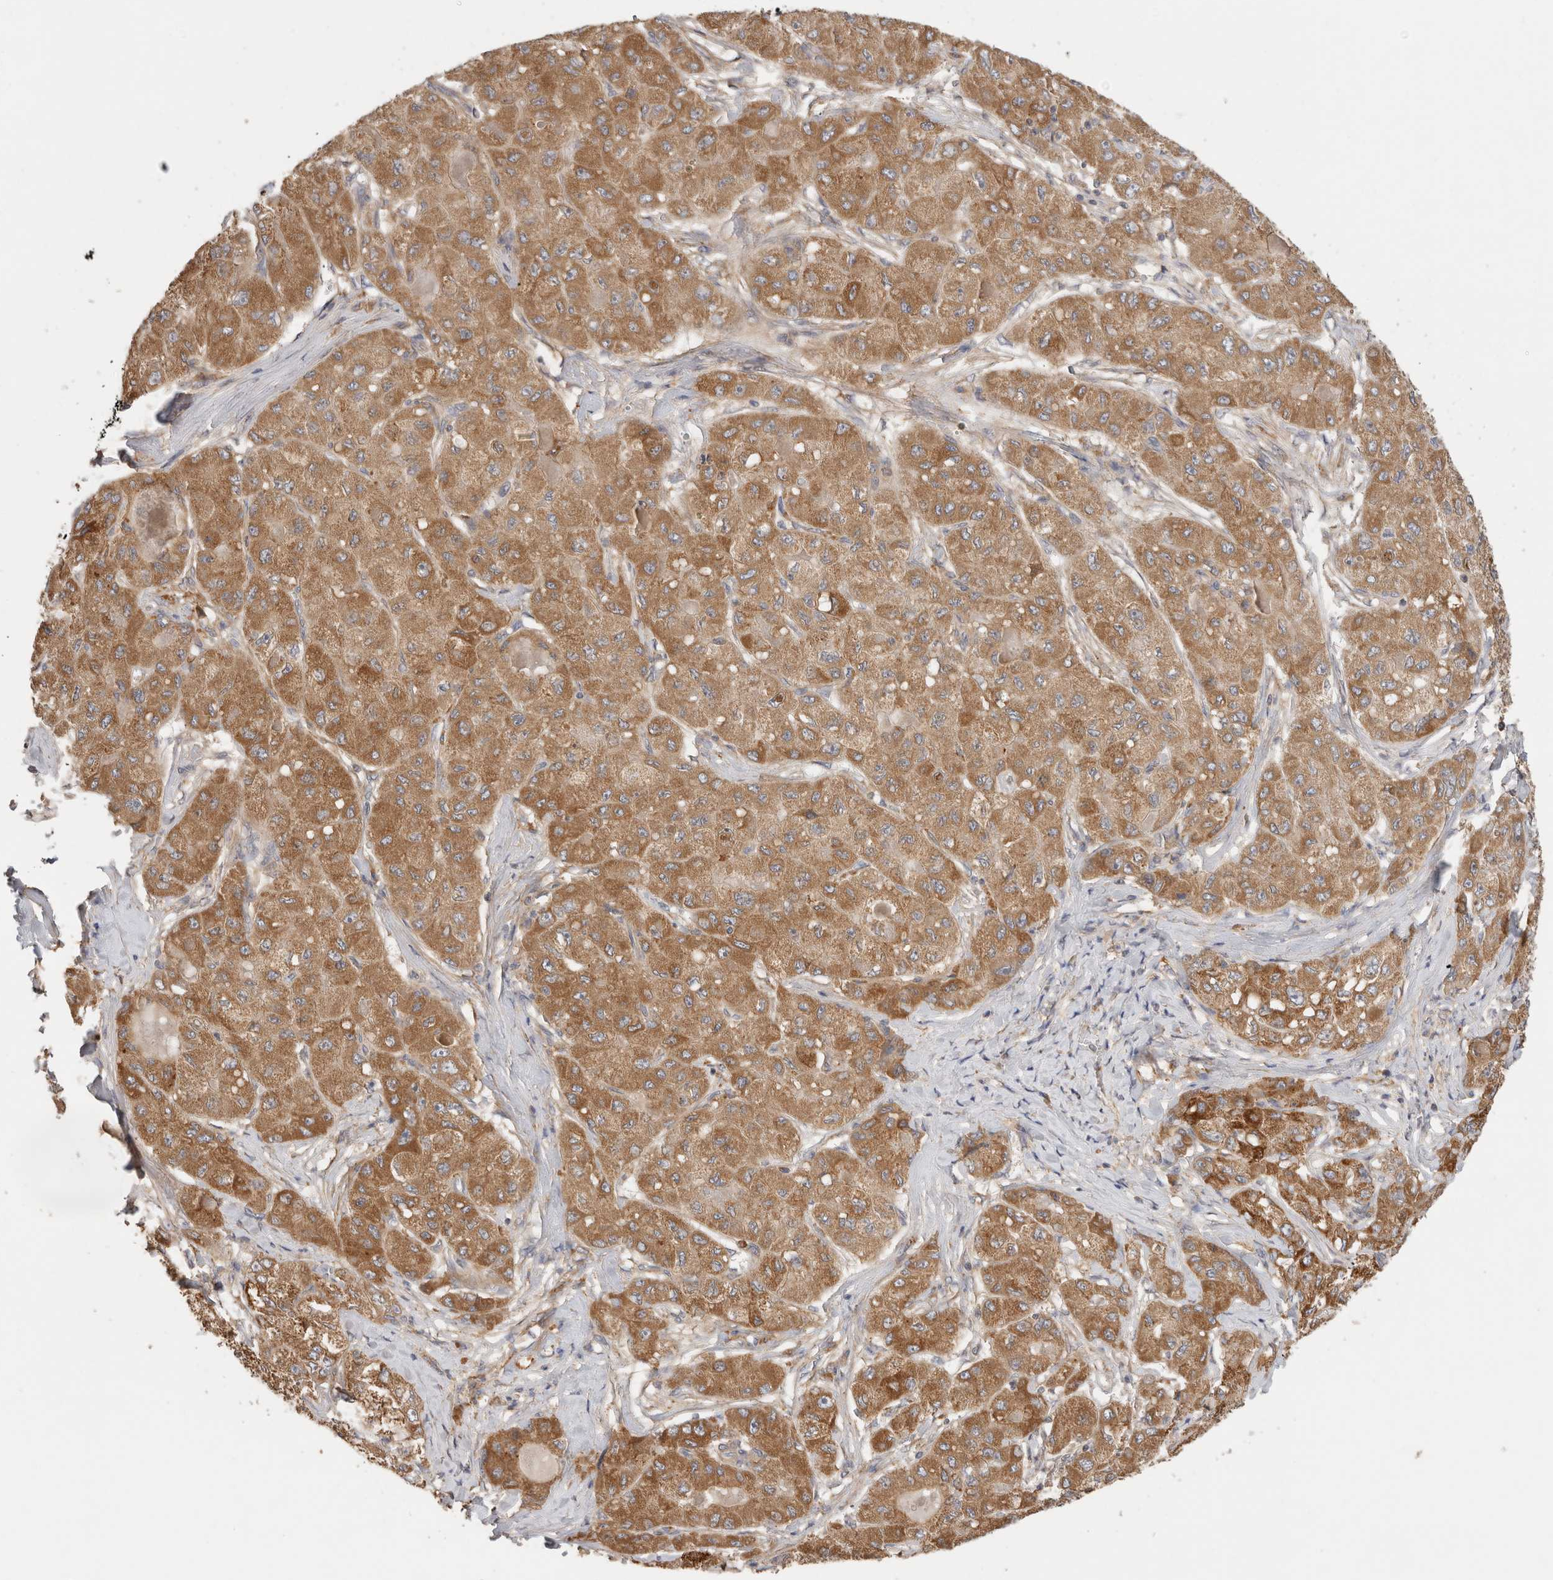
{"staining": {"intensity": "moderate", "quantity": ">75%", "location": "cytoplasmic/membranous"}, "tissue": "liver cancer", "cell_type": "Tumor cells", "image_type": "cancer", "snomed": [{"axis": "morphology", "description": "Carcinoma, Hepatocellular, NOS"}, {"axis": "topography", "description": "Liver"}], "caption": "IHC staining of liver hepatocellular carcinoma, which displays medium levels of moderate cytoplasmic/membranous staining in about >75% of tumor cells indicating moderate cytoplasmic/membranous protein staining. The staining was performed using DAB (brown) for protein detection and nuclei were counterstained in hematoxylin (blue).", "gene": "SGK3", "patient": {"sex": "male", "age": 80}}